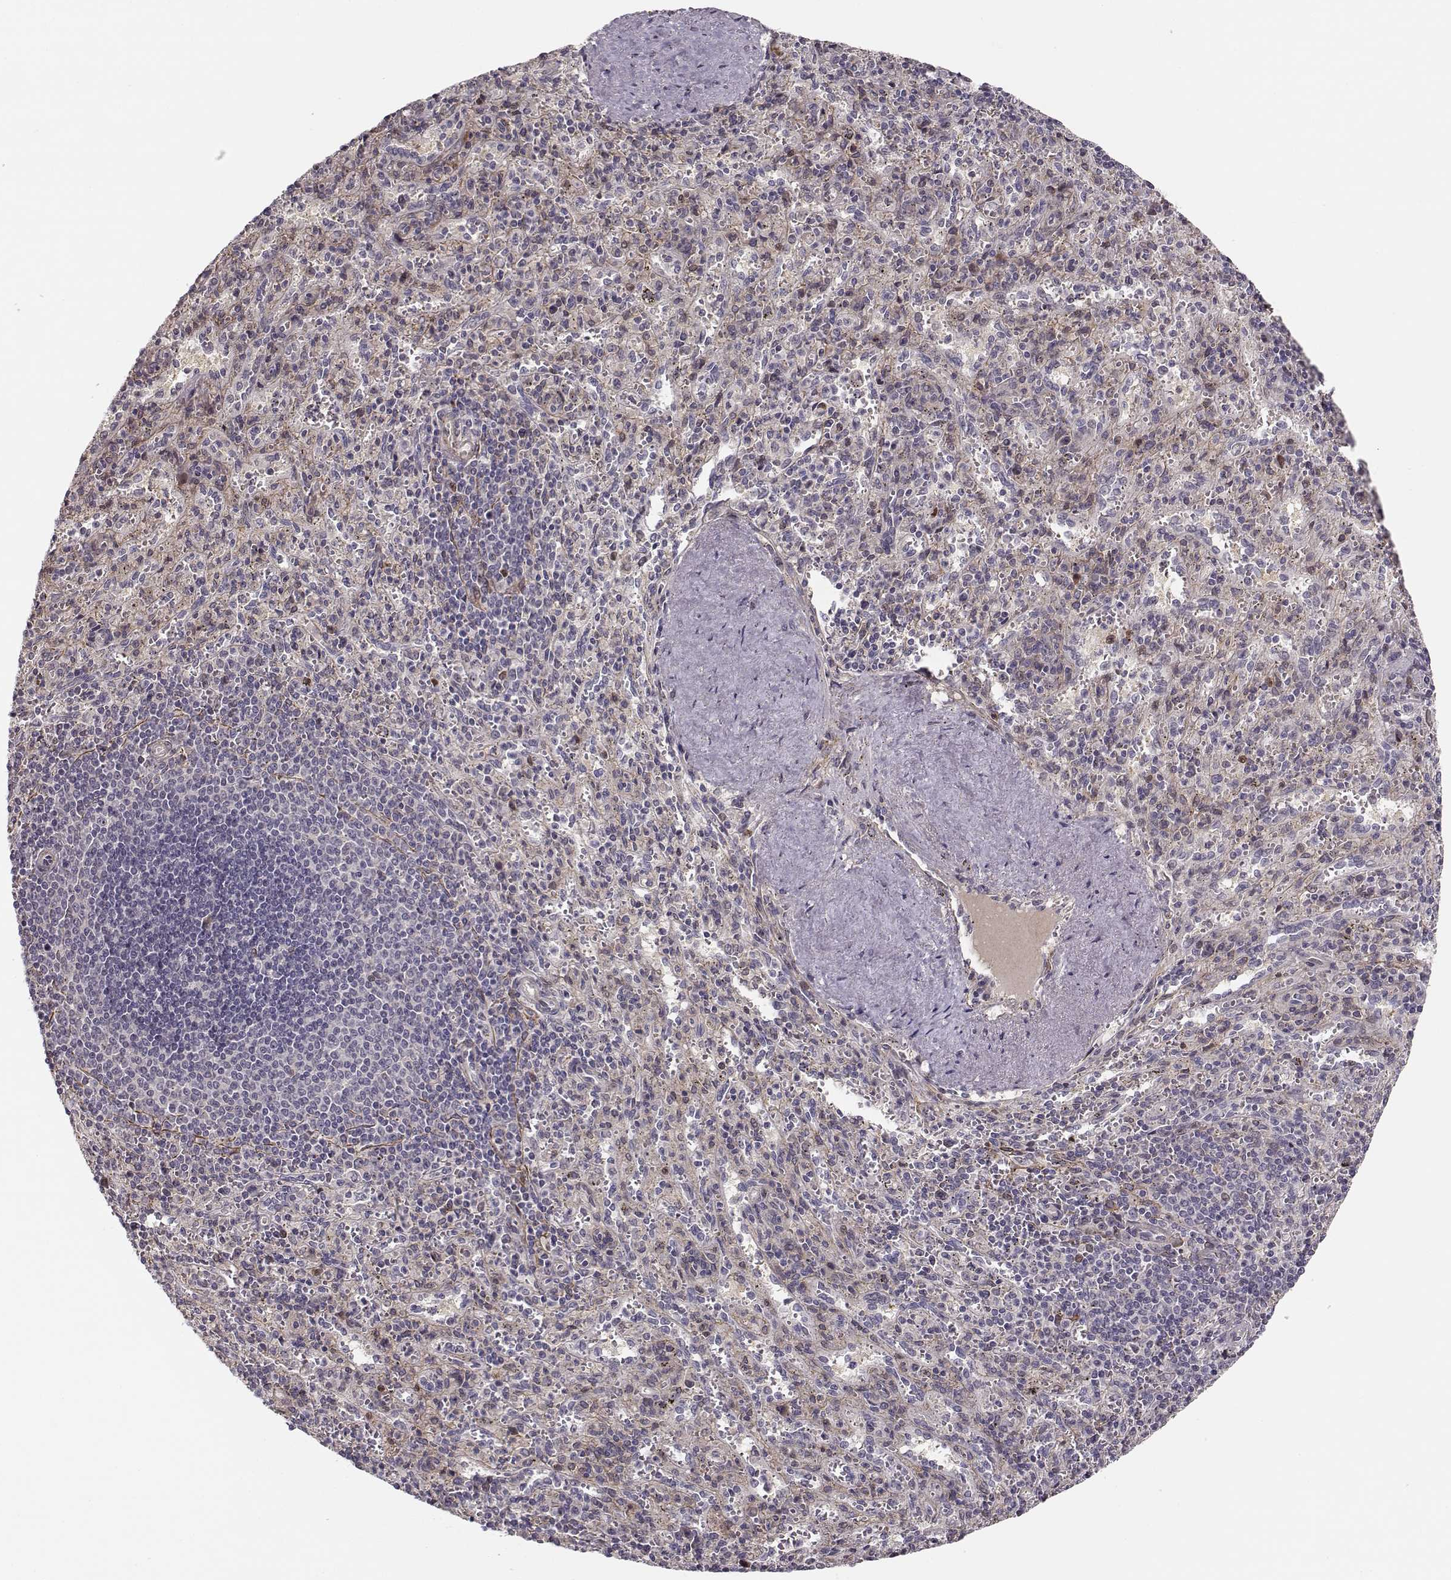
{"staining": {"intensity": "weak", "quantity": "<25%", "location": "cytoplasmic/membranous"}, "tissue": "spleen", "cell_type": "Cells in red pulp", "image_type": "normal", "snomed": [{"axis": "morphology", "description": "Normal tissue, NOS"}, {"axis": "topography", "description": "Spleen"}], "caption": "This is a histopathology image of IHC staining of unremarkable spleen, which shows no expression in cells in red pulp. (DAB (3,3'-diaminobenzidine) IHC, high magnification).", "gene": "RGS9BP", "patient": {"sex": "male", "age": 57}}